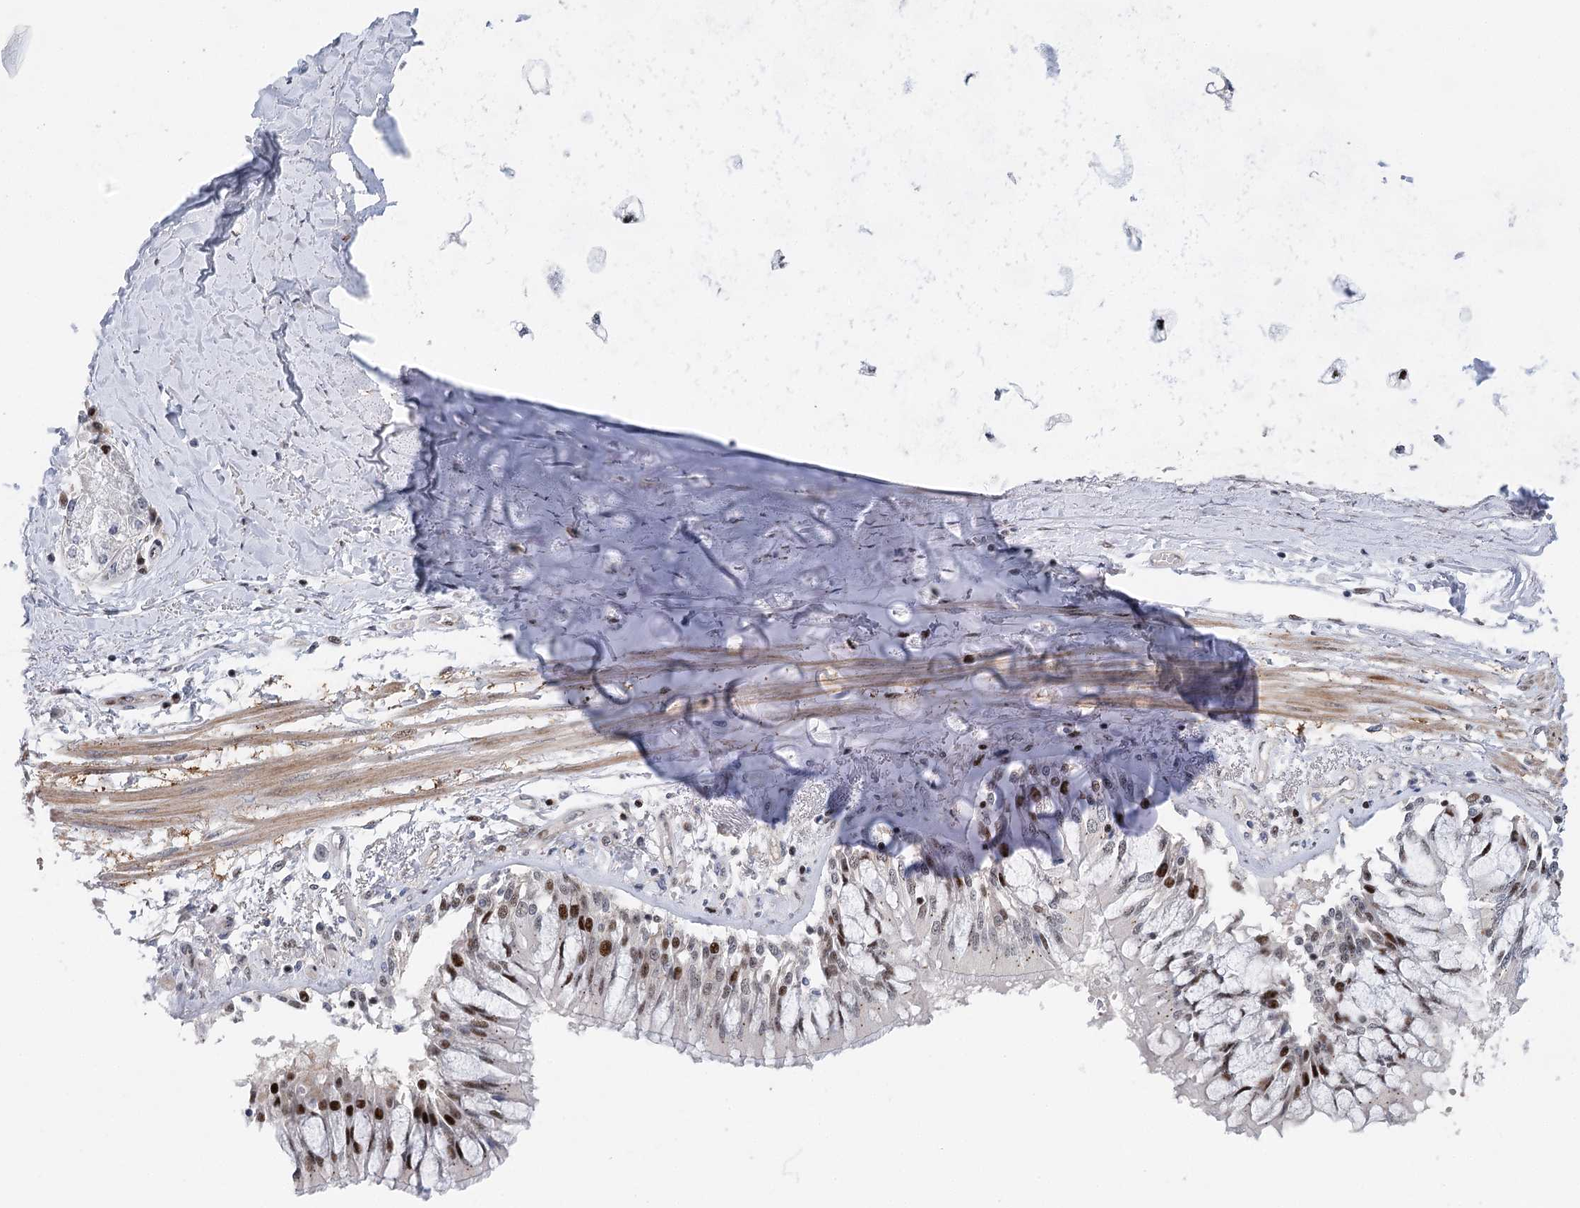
{"staining": {"intensity": "negative", "quantity": "none", "location": "none"}, "tissue": "soft tissue", "cell_type": "Chondrocytes", "image_type": "normal", "snomed": [{"axis": "morphology", "description": "Normal tissue, NOS"}, {"axis": "topography", "description": "Cartilage tissue"}, {"axis": "topography", "description": "Bronchus"}, {"axis": "topography", "description": "Lung"}, {"axis": "topography", "description": "Peripheral nerve tissue"}], "caption": "Immunohistochemistry (IHC) of normal human soft tissue reveals no expression in chondrocytes. (DAB immunohistochemistry (IHC), high magnification).", "gene": "CAMTA1", "patient": {"sex": "female", "age": 49}}